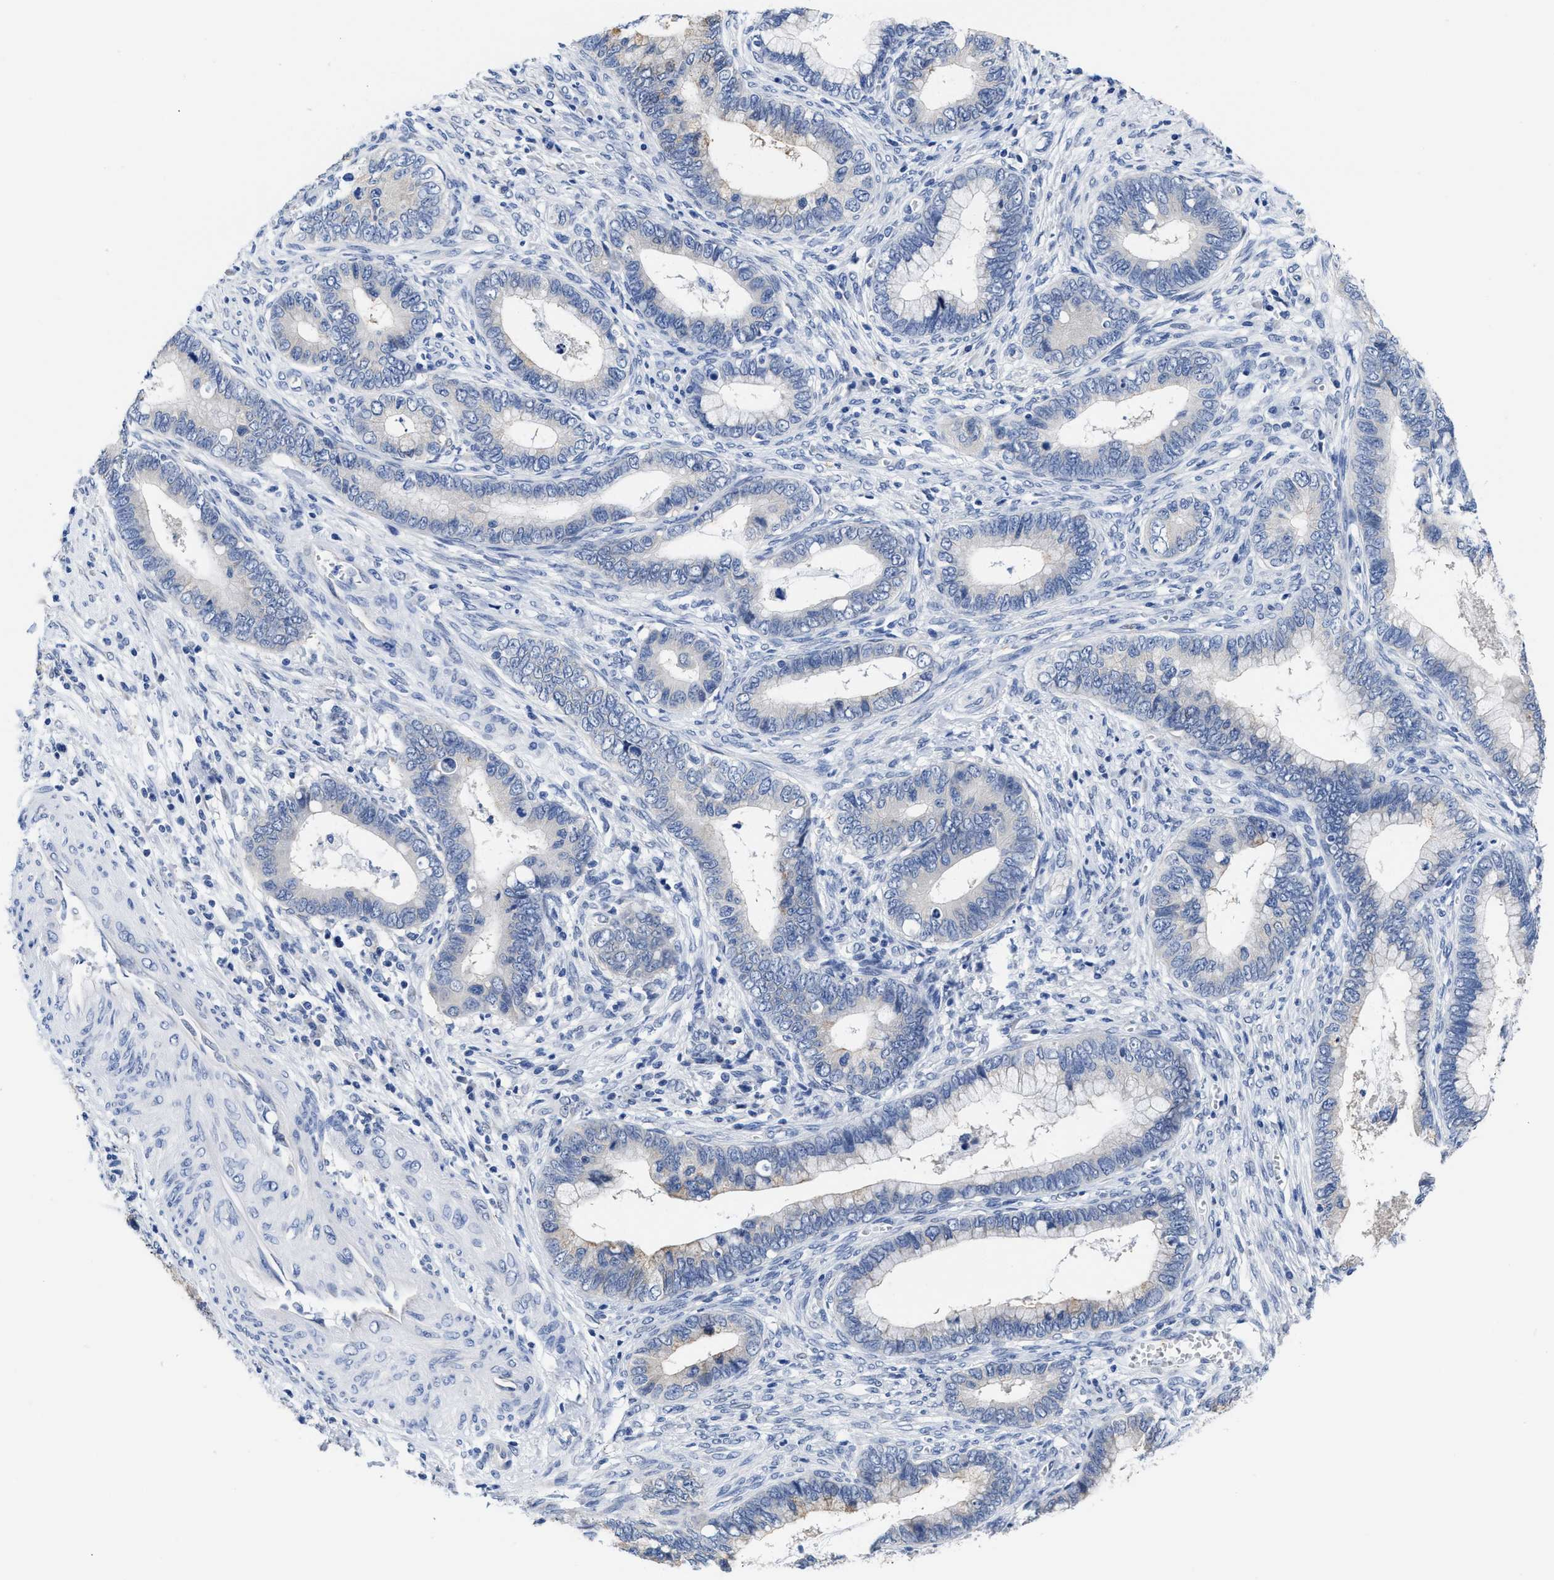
{"staining": {"intensity": "negative", "quantity": "none", "location": "none"}, "tissue": "cervical cancer", "cell_type": "Tumor cells", "image_type": "cancer", "snomed": [{"axis": "morphology", "description": "Adenocarcinoma, NOS"}, {"axis": "topography", "description": "Cervix"}], "caption": "High power microscopy photomicrograph of an IHC histopathology image of cervical cancer, revealing no significant positivity in tumor cells.", "gene": "HOOK1", "patient": {"sex": "female", "age": 44}}